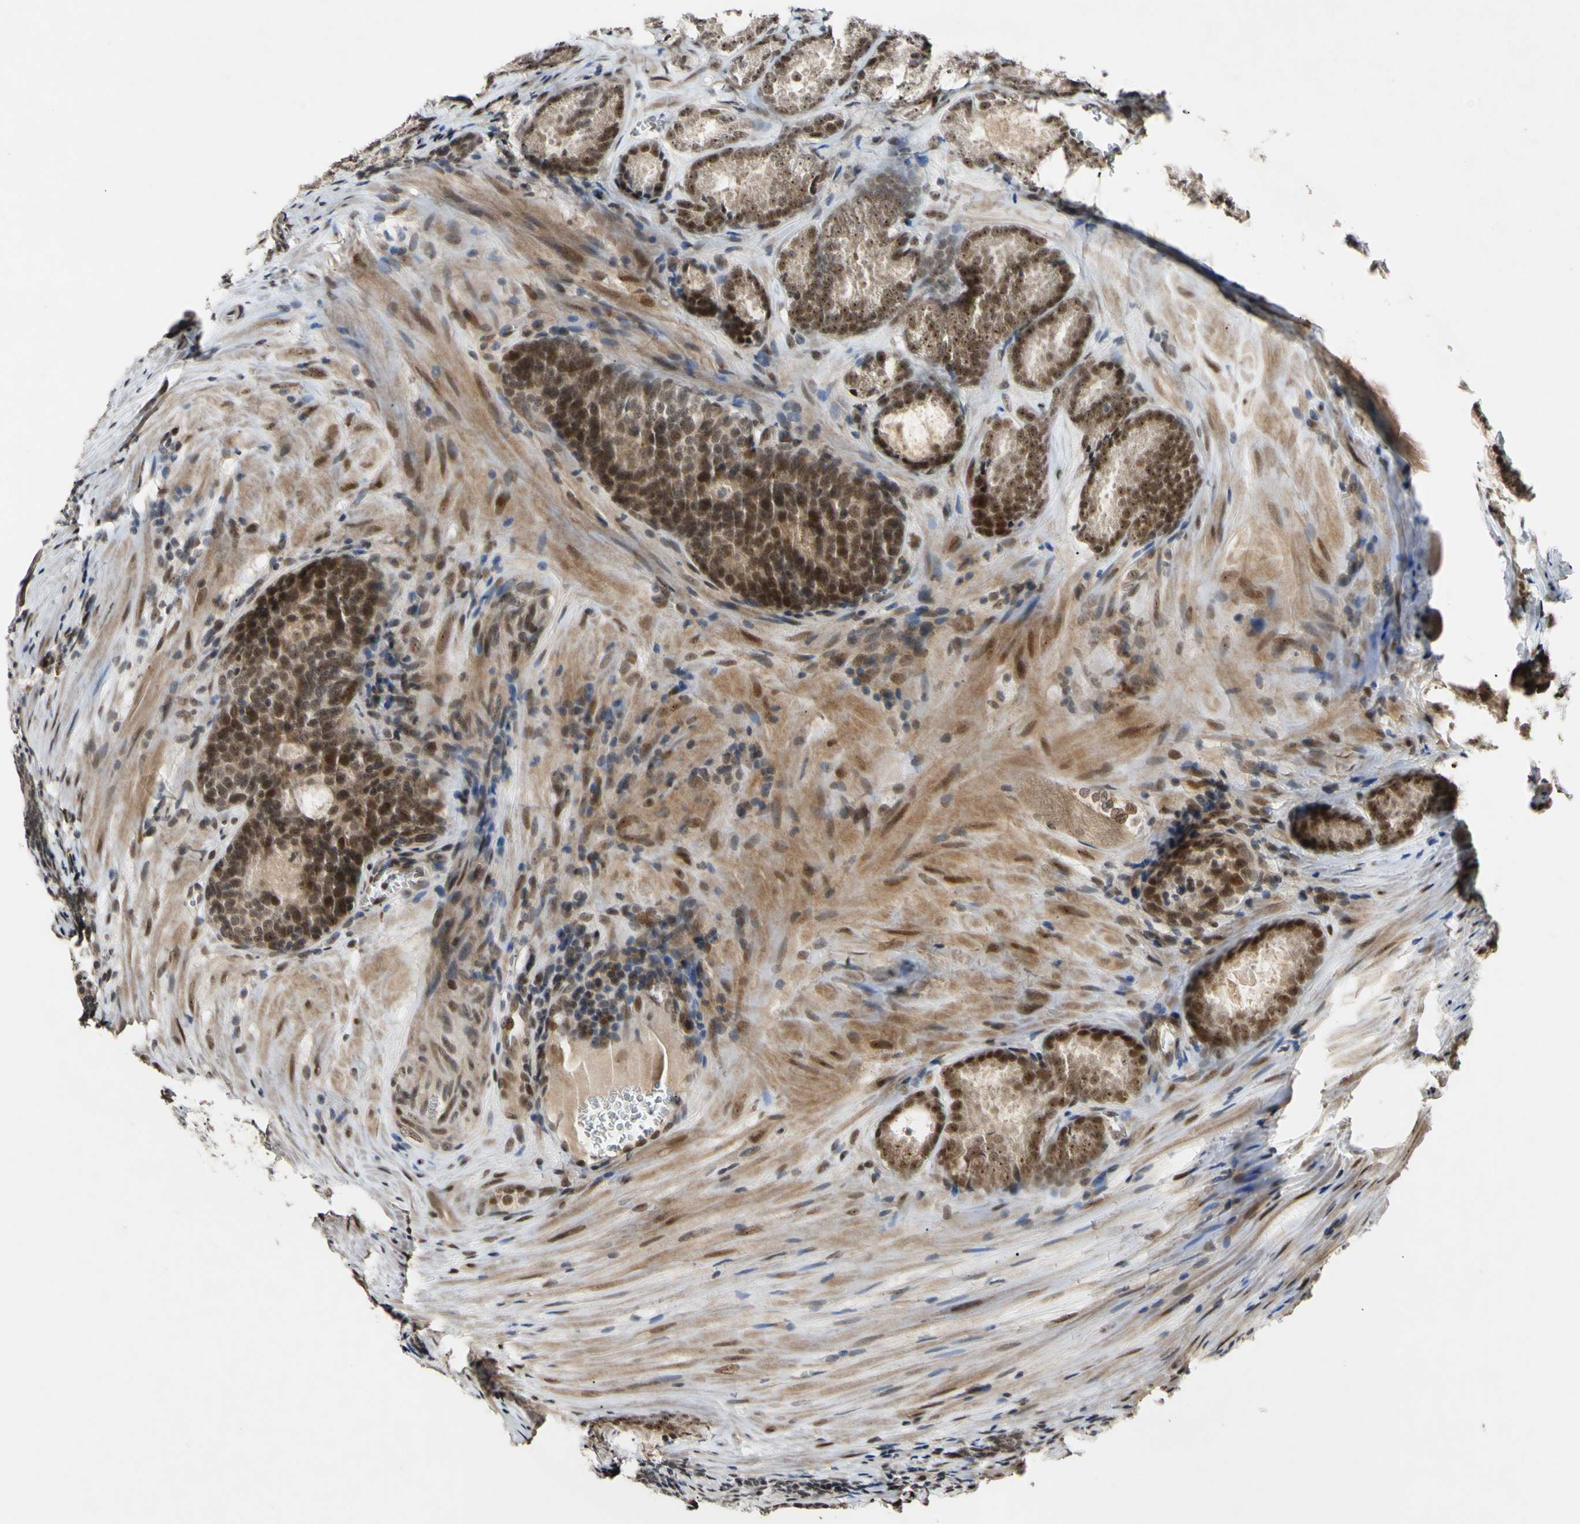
{"staining": {"intensity": "moderate", "quantity": ">75%", "location": "nuclear"}, "tissue": "prostate cancer", "cell_type": "Tumor cells", "image_type": "cancer", "snomed": [{"axis": "morphology", "description": "Adenocarcinoma, Low grade"}, {"axis": "topography", "description": "Prostate"}], "caption": "The histopathology image displays staining of adenocarcinoma (low-grade) (prostate), revealing moderate nuclear protein positivity (brown color) within tumor cells. Using DAB (3,3'-diaminobenzidine) (brown) and hematoxylin (blue) stains, captured at high magnification using brightfield microscopy.", "gene": "POLR2F", "patient": {"sex": "male", "age": 64}}